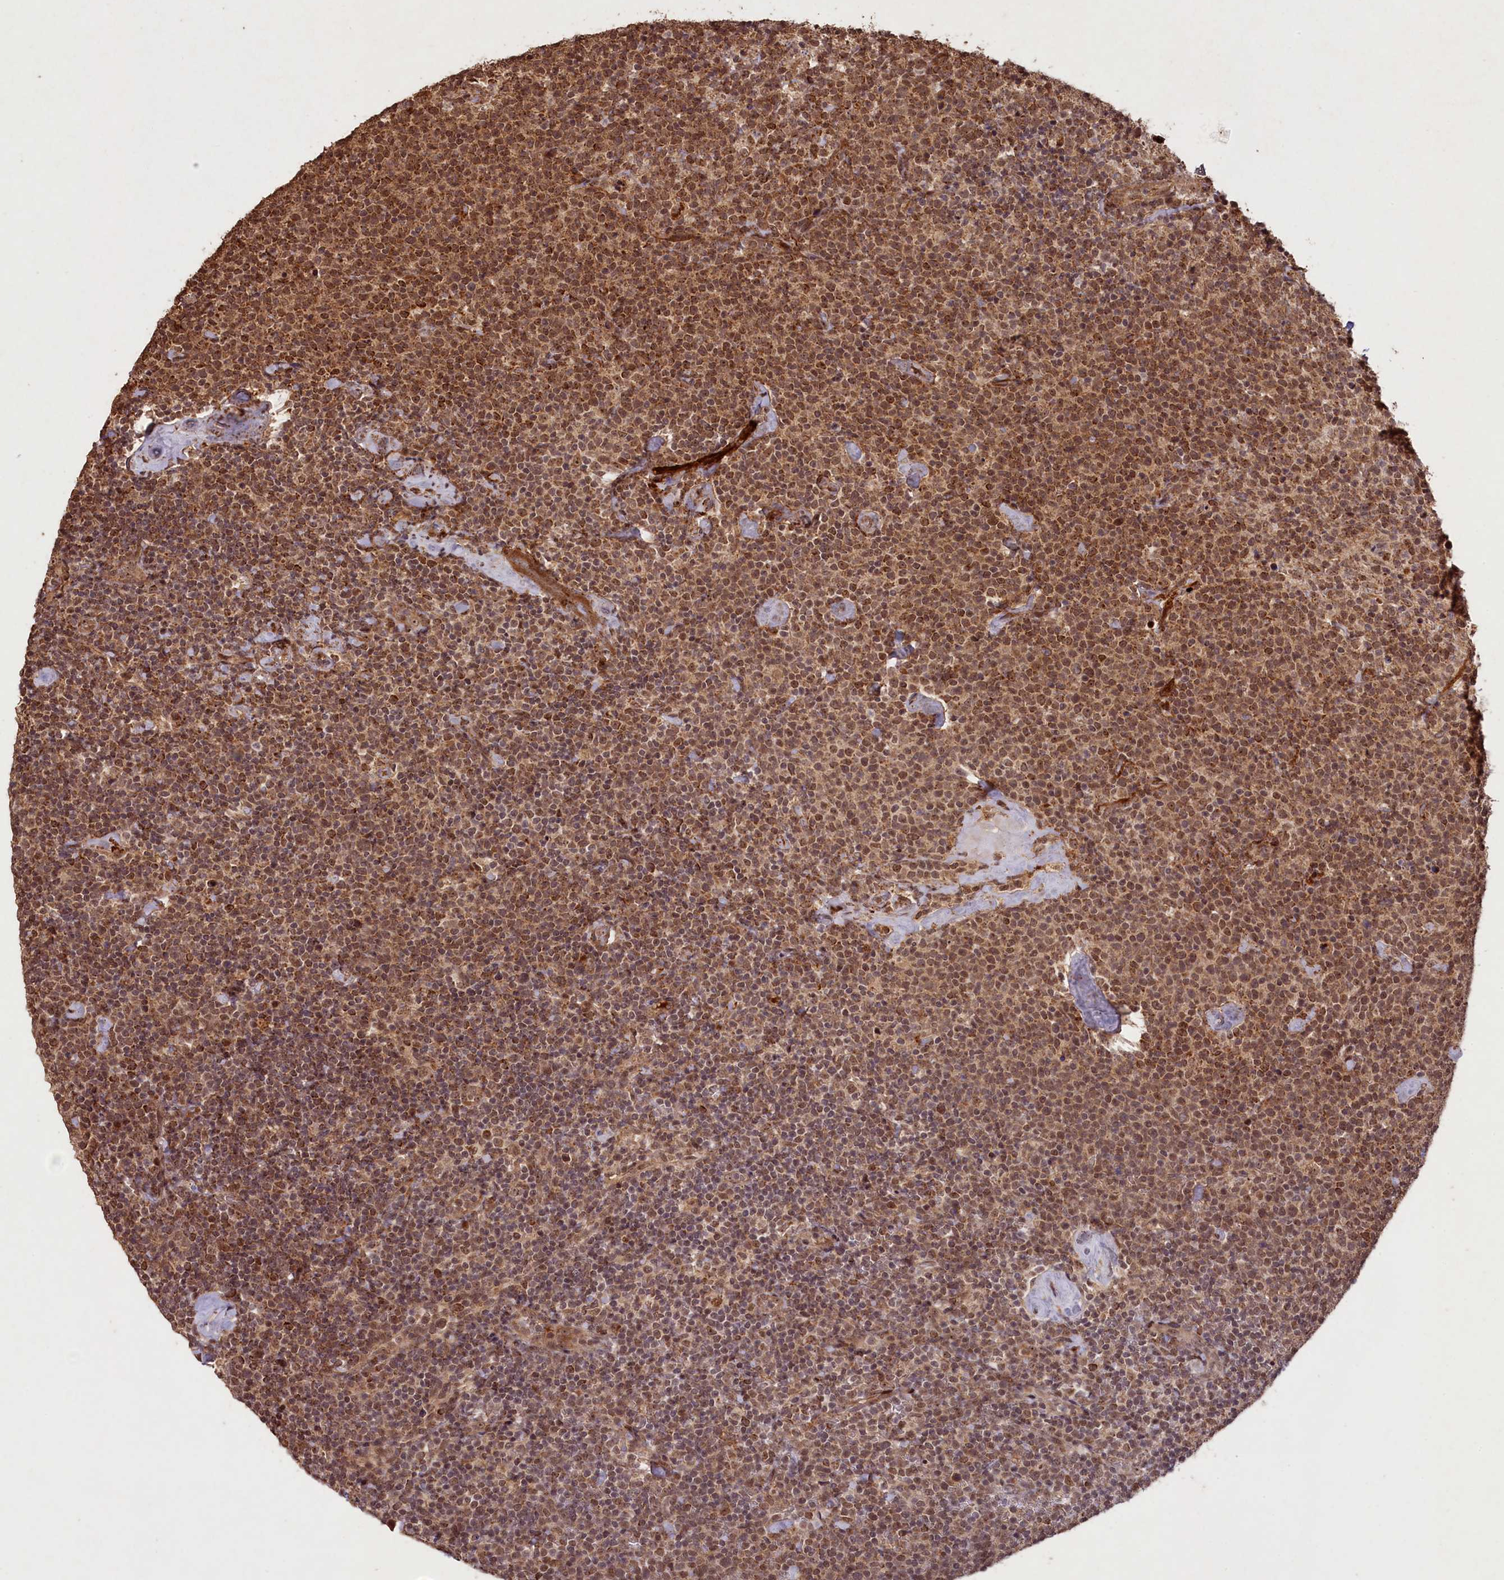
{"staining": {"intensity": "moderate", "quantity": ">75%", "location": "cytoplasmic/membranous,nuclear"}, "tissue": "lymphoma", "cell_type": "Tumor cells", "image_type": "cancer", "snomed": [{"axis": "morphology", "description": "Malignant lymphoma, non-Hodgkin's type, High grade"}, {"axis": "topography", "description": "Lymph node"}], "caption": "IHC staining of lymphoma, which displays medium levels of moderate cytoplasmic/membranous and nuclear positivity in about >75% of tumor cells indicating moderate cytoplasmic/membranous and nuclear protein positivity. The staining was performed using DAB (3,3'-diaminobenzidine) (brown) for protein detection and nuclei were counterstained in hematoxylin (blue).", "gene": "SHPRH", "patient": {"sex": "male", "age": 61}}